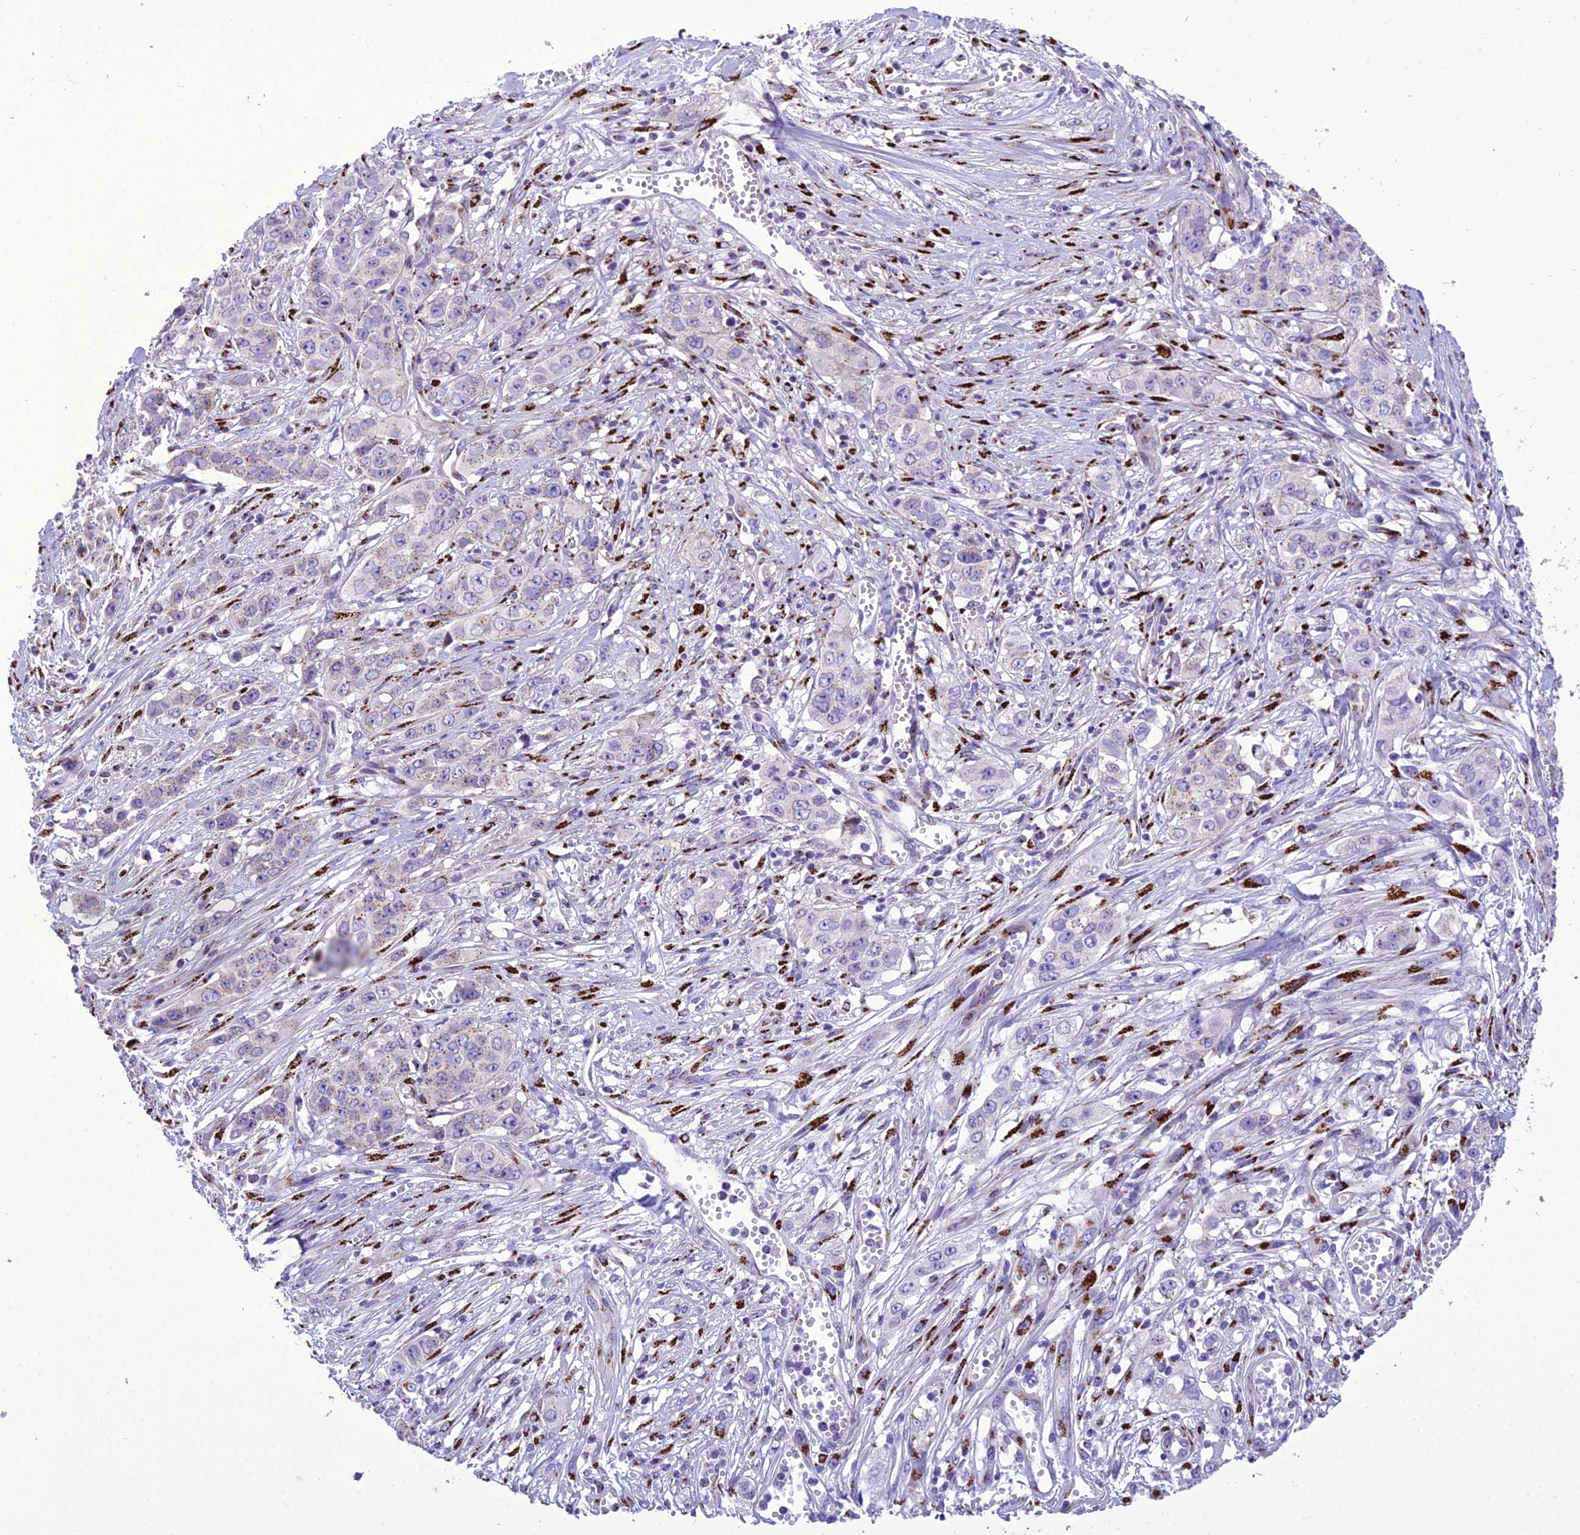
{"staining": {"intensity": "moderate", "quantity": "<25%", "location": "cytoplasmic/membranous"}, "tissue": "stomach cancer", "cell_type": "Tumor cells", "image_type": "cancer", "snomed": [{"axis": "morphology", "description": "Adenocarcinoma, NOS"}, {"axis": "topography", "description": "Stomach, upper"}], "caption": "Adenocarcinoma (stomach) stained with a protein marker reveals moderate staining in tumor cells.", "gene": "GOLM2", "patient": {"sex": "male", "age": 62}}